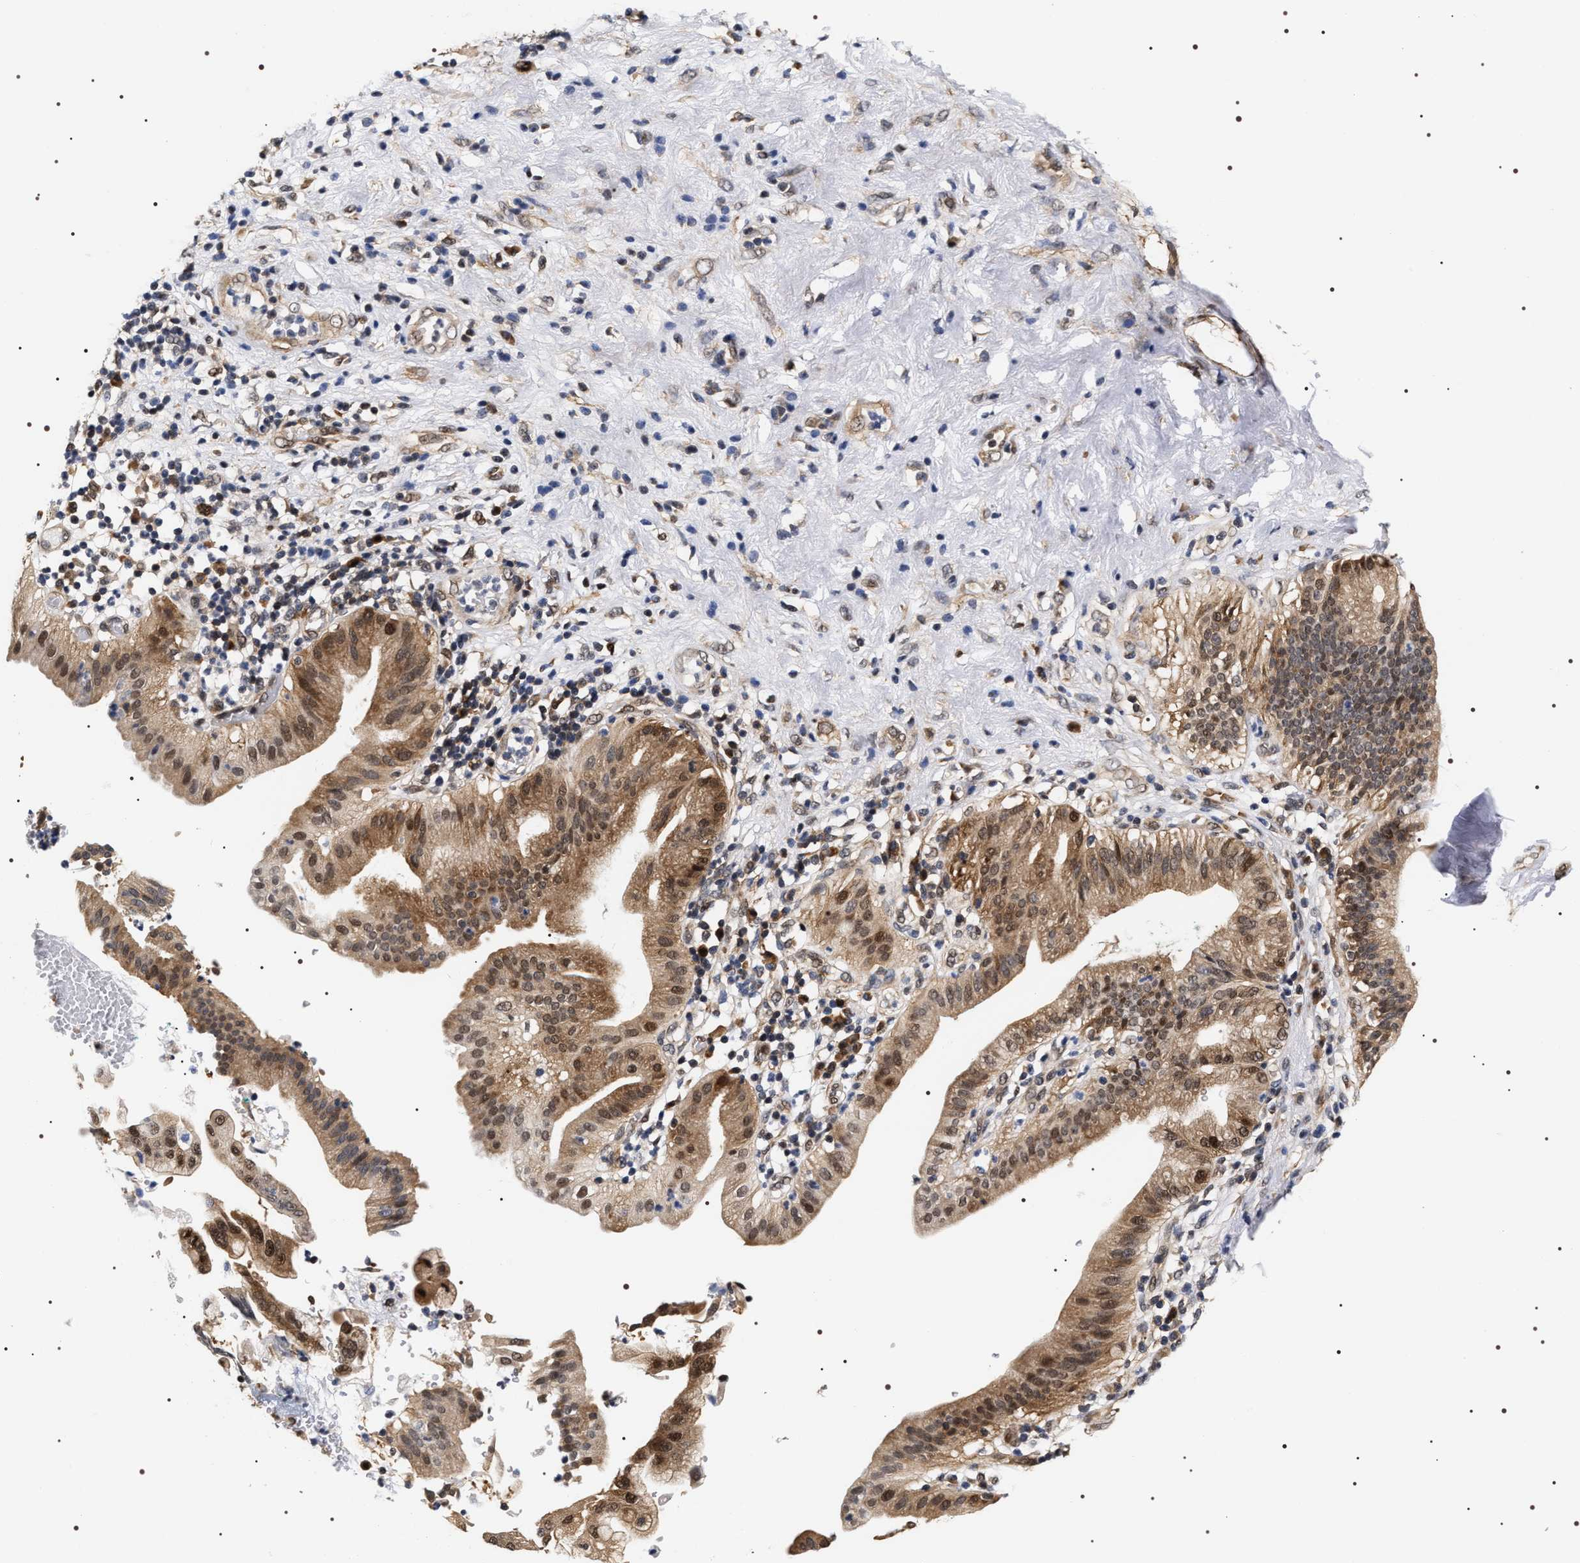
{"staining": {"intensity": "moderate", "quantity": ">75%", "location": "cytoplasmic/membranous,nuclear"}, "tissue": "pancreatic cancer", "cell_type": "Tumor cells", "image_type": "cancer", "snomed": [{"axis": "morphology", "description": "Adenocarcinoma, NOS"}, {"axis": "morphology", "description": "Adenocarcinoma, metastatic, NOS"}, {"axis": "topography", "description": "Lymph node"}, {"axis": "topography", "description": "Pancreas"}, {"axis": "topography", "description": "Duodenum"}], "caption": "An image showing moderate cytoplasmic/membranous and nuclear staining in about >75% of tumor cells in pancreatic cancer, as visualized by brown immunohistochemical staining.", "gene": "BAG6", "patient": {"sex": "female", "age": 64}}